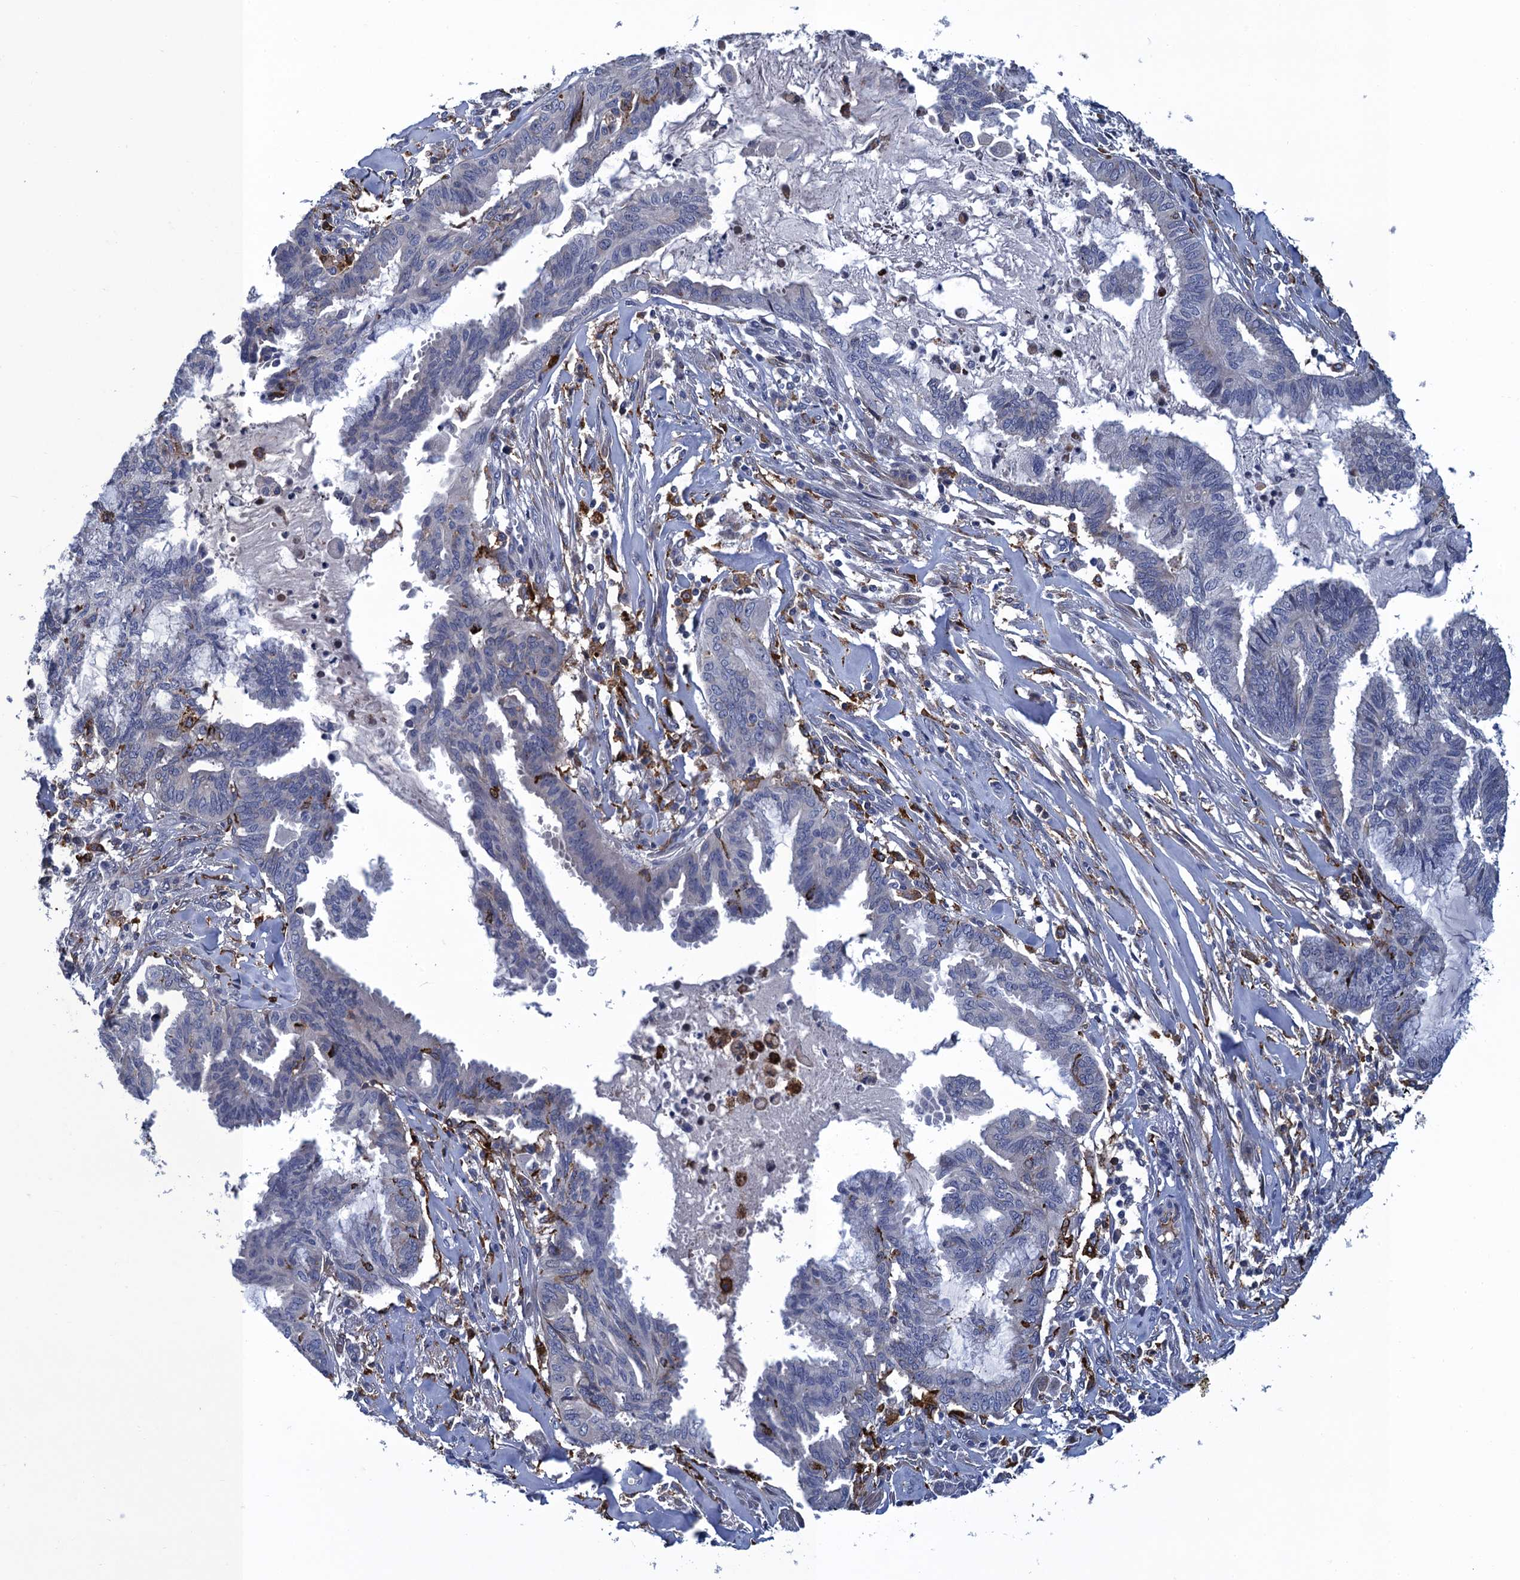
{"staining": {"intensity": "negative", "quantity": "none", "location": "none"}, "tissue": "endometrial cancer", "cell_type": "Tumor cells", "image_type": "cancer", "snomed": [{"axis": "morphology", "description": "Adenocarcinoma, NOS"}, {"axis": "topography", "description": "Endometrium"}], "caption": "Immunohistochemical staining of human endometrial adenocarcinoma shows no significant expression in tumor cells.", "gene": "DNHD1", "patient": {"sex": "female", "age": 86}}